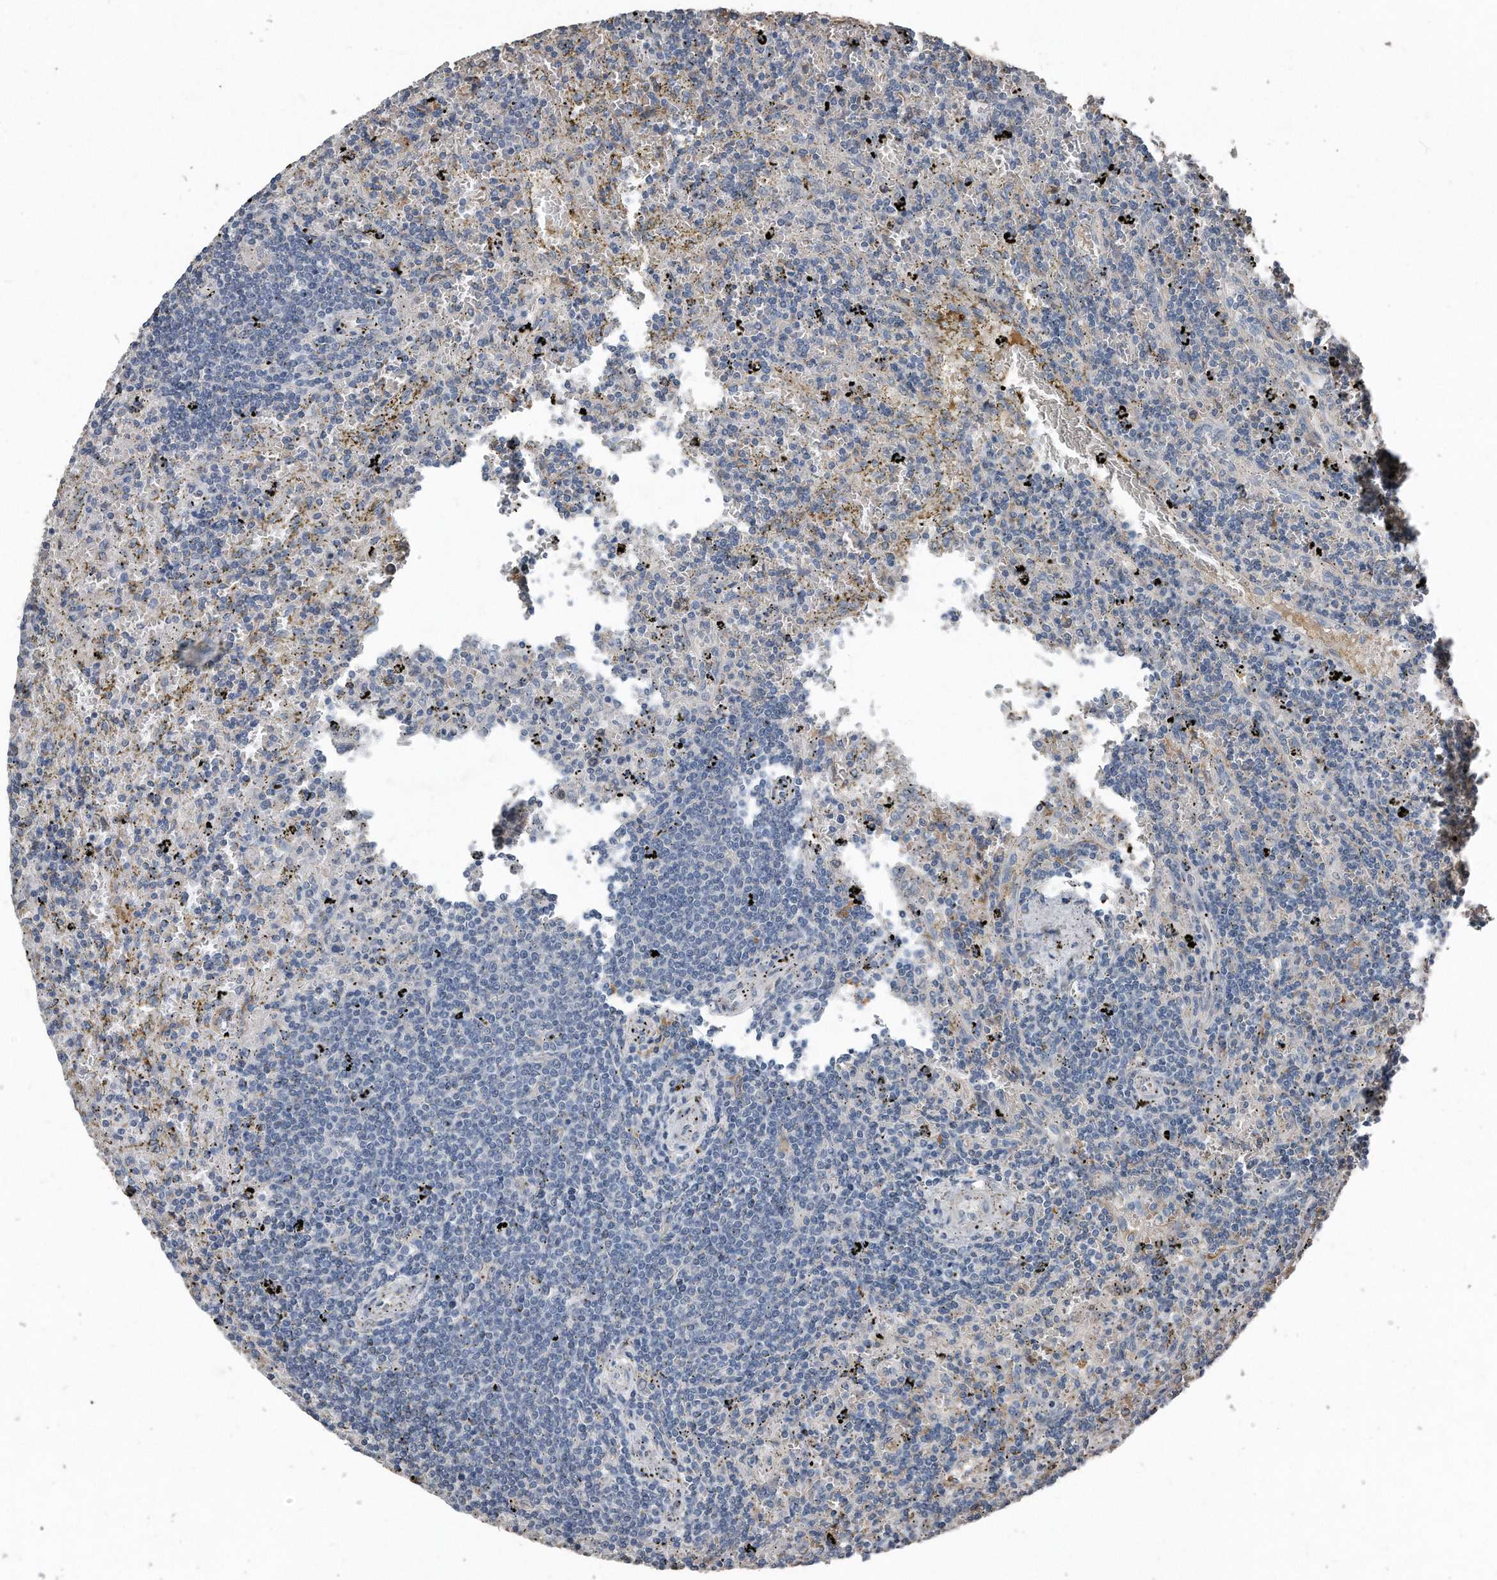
{"staining": {"intensity": "negative", "quantity": "none", "location": "none"}, "tissue": "lymphoma", "cell_type": "Tumor cells", "image_type": "cancer", "snomed": [{"axis": "morphology", "description": "Malignant lymphoma, non-Hodgkin's type, Low grade"}, {"axis": "topography", "description": "Spleen"}], "caption": "A high-resolution photomicrograph shows IHC staining of lymphoma, which shows no significant positivity in tumor cells. (Brightfield microscopy of DAB immunohistochemistry at high magnification).", "gene": "ANKRD10", "patient": {"sex": "male", "age": 76}}